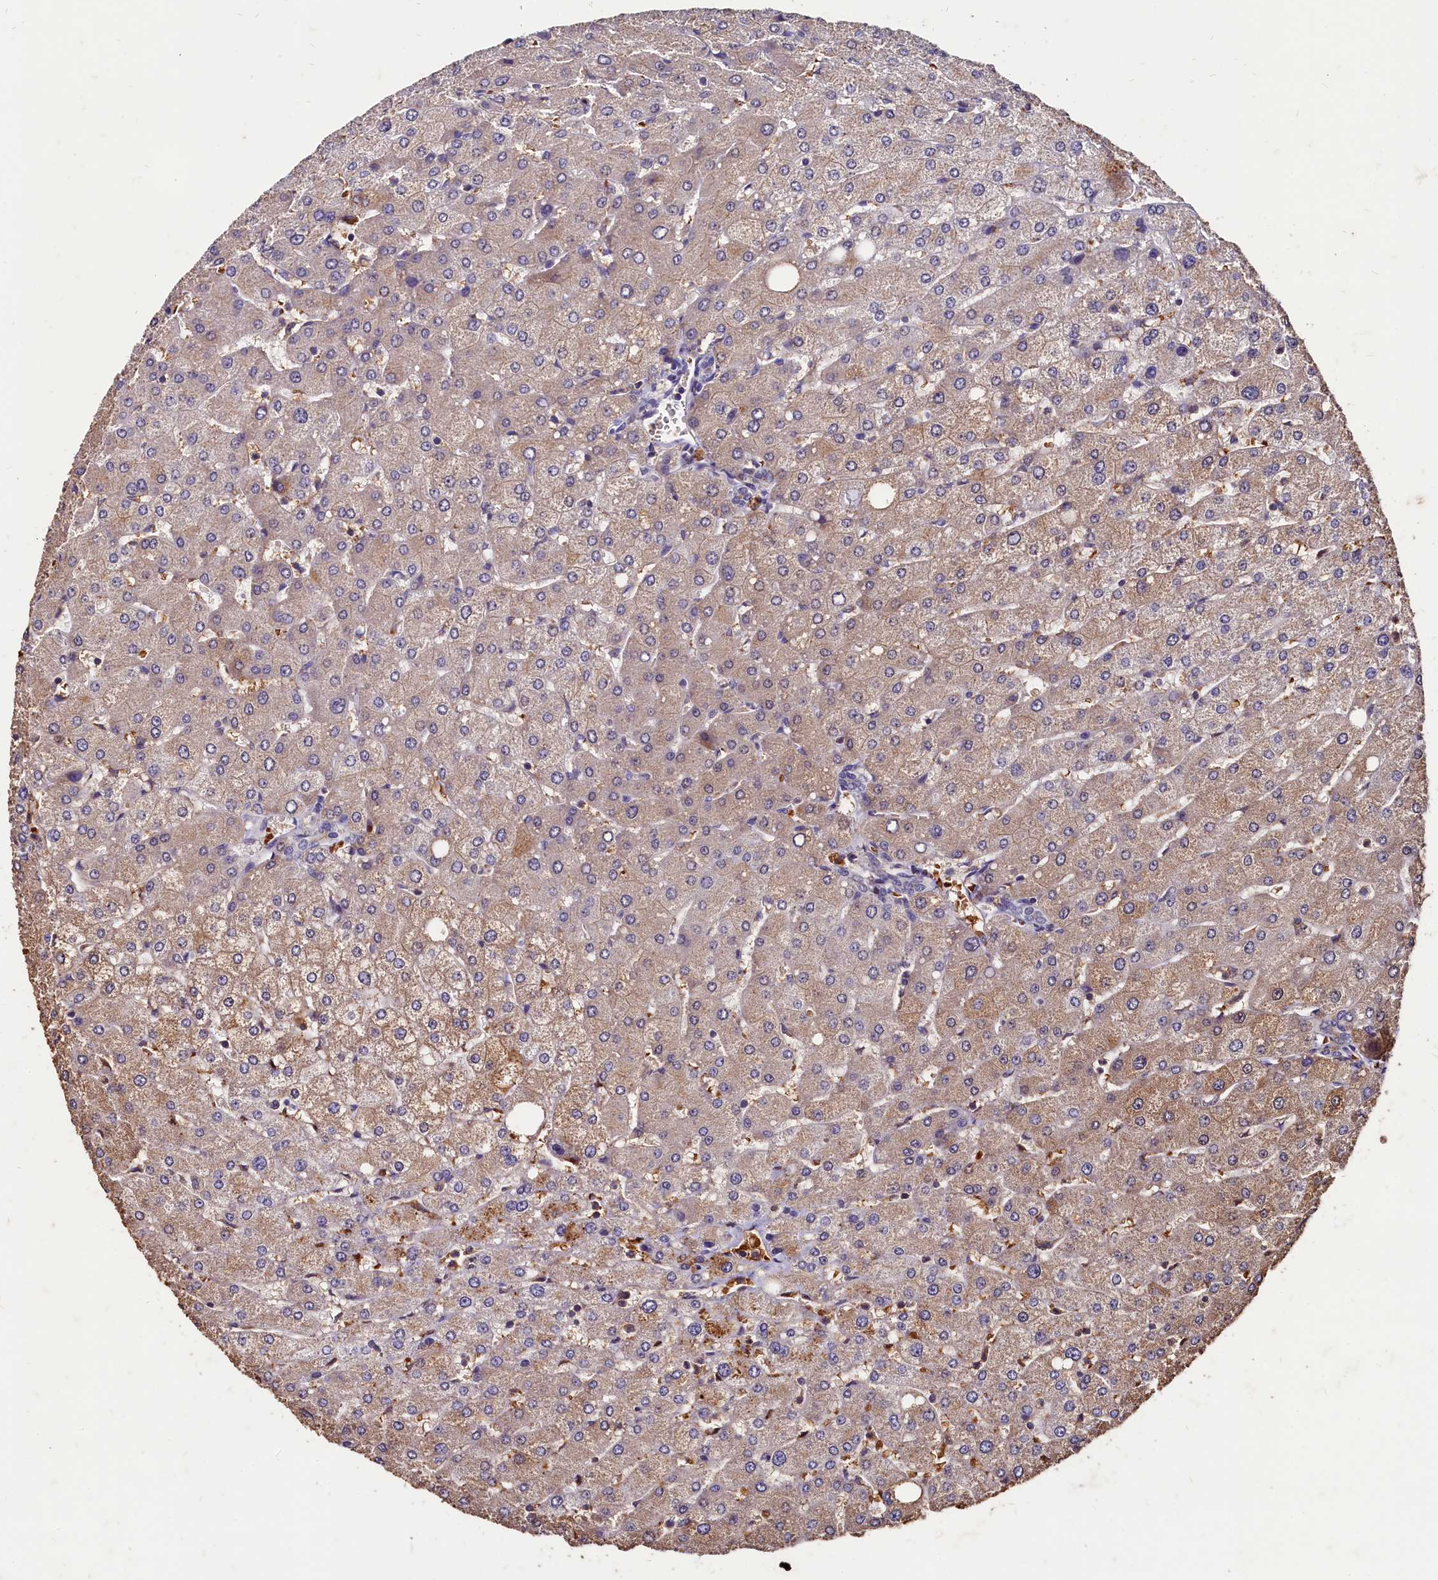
{"staining": {"intensity": "weak", "quantity": "<25%", "location": "cytoplasmic/membranous"}, "tissue": "liver", "cell_type": "Cholangiocytes", "image_type": "normal", "snomed": [{"axis": "morphology", "description": "Normal tissue, NOS"}, {"axis": "topography", "description": "Liver"}], "caption": "Cholangiocytes show no significant protein expression in benign liver. (Stains: DAB (3,3'-diaminobenzidine) immunohistochemistry (IHC) with hematoxylin counter stain, Microscopy: brightfield microscopy at high magnification).", "gene": "CSTPP1", "patient": {"sex": "male", "age": 55}}